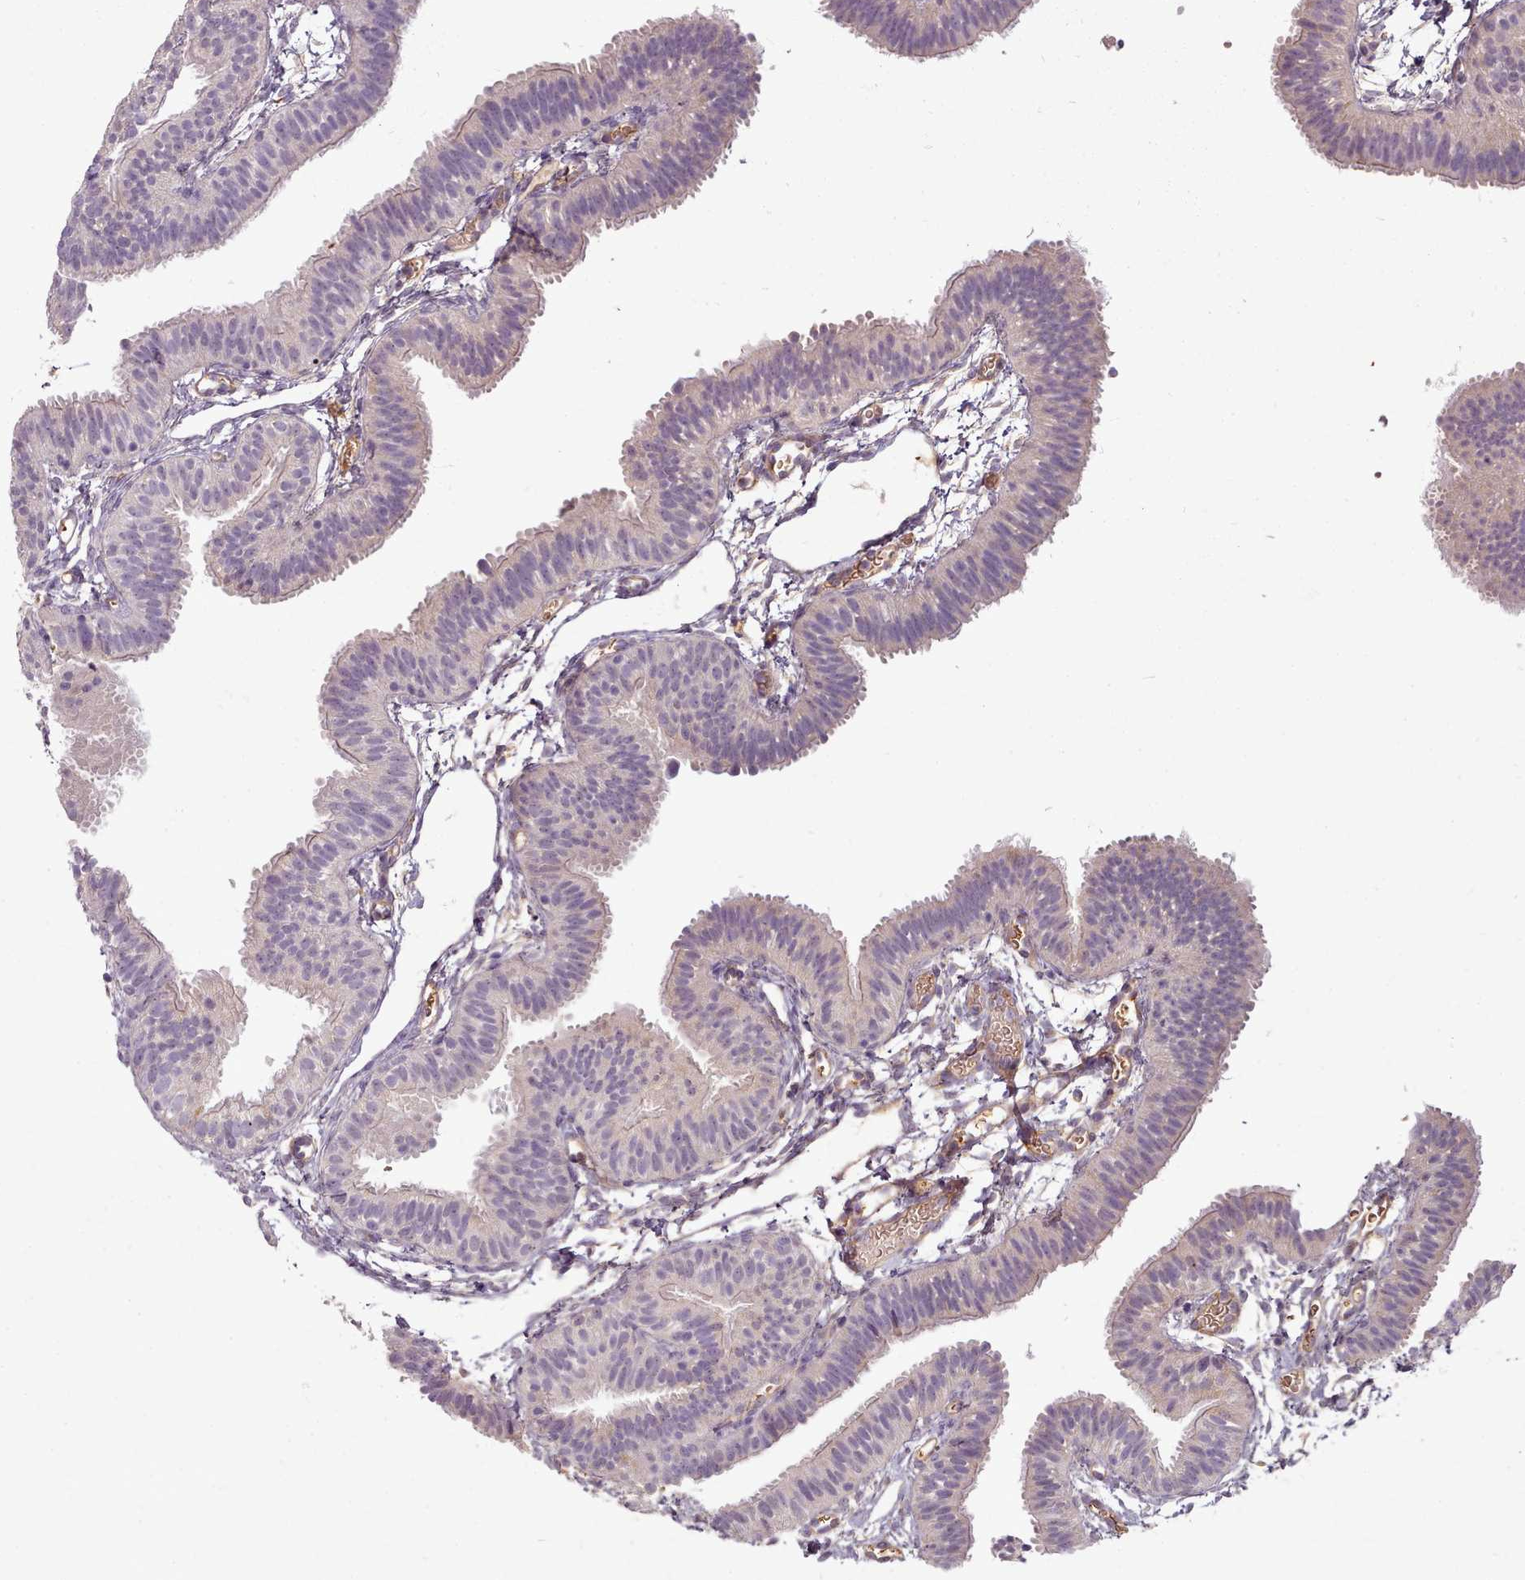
{"staining": {"intensity": "weak", "quantity": "<25%", "location": "cytoplasmic/membranous"}, "tissue": "fallopian tube", "cell_type": "Glandular cells", "image_type": "normal", "snomed": [{"axis": "morphology", "description": "Normal tissue, NOS"}, {"axis": "topography", "description": "Fallopian tube"}], "caption": "A high-resolution photomicrograph shows IHC staining of unremarkable fallopian tube, which exhibits no significant staining in glandular cells. (DAB immunohistochemistry with hematoxylin counter stain).", "gene": "C1QTNF5", "patient": {"sex": "female", "age": 35}}